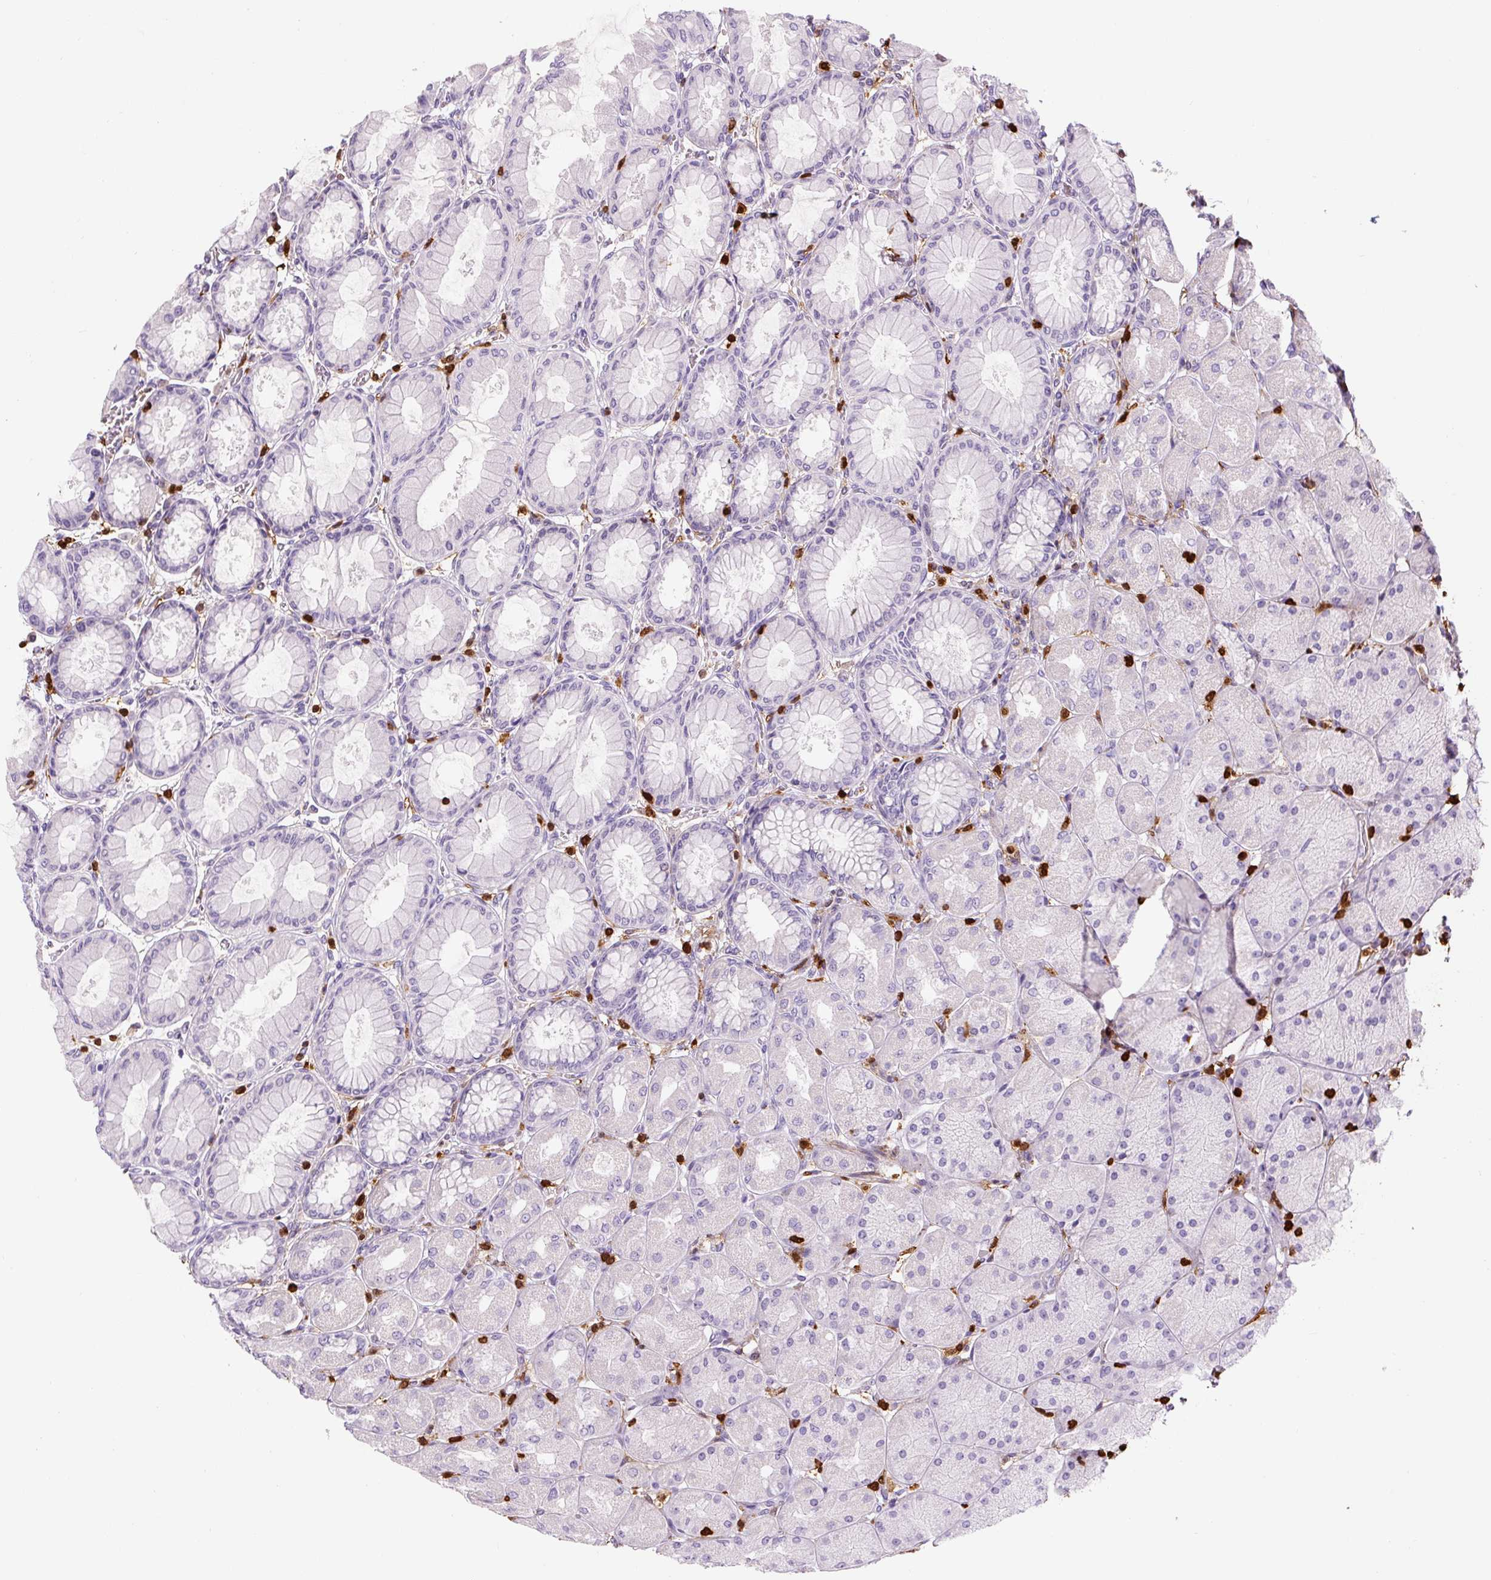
{"staining": {"intensity": "negative", "quantity": "none", "location": "none"}, "tissue": "stomach", "cell_type": "Glandular cells", "image_type": "normal", "snomed": [{"axis": "morphology", "description": "Normal tissue, NOS"}, {"axis": "topography", "description": "Stomach, upper"}], "caption": "Protein analysis of normal stomach exhibits no significant positivity in glandular cells.", "gene": "S100A4", "patient": {"sex": "female", "age": 56}}